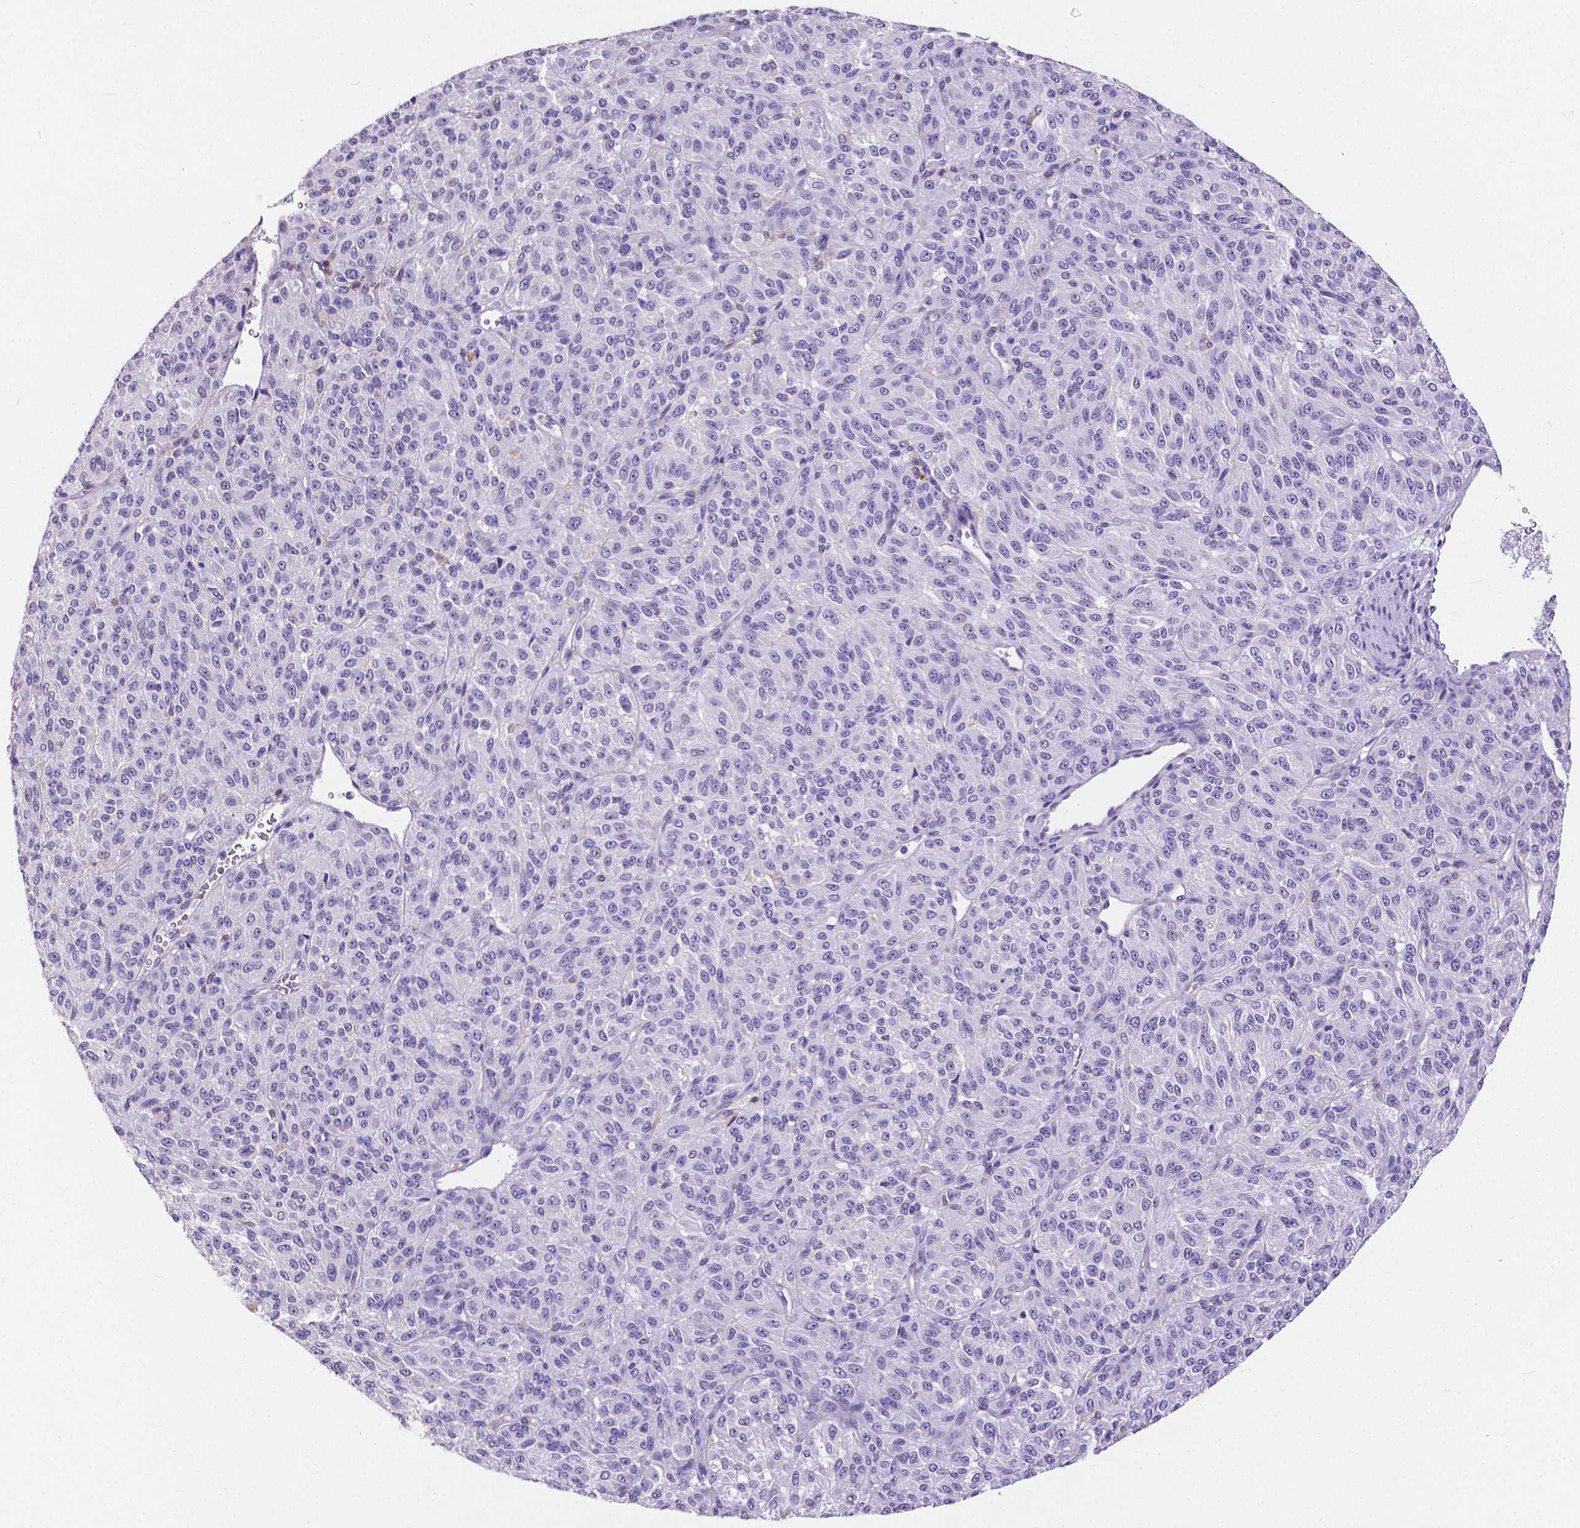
{"staining": {"intensity": "negative", "quantity": "none", "location": "none"}, "tissue": "melanoma", "cell_type": "Tumor cells", "image_type": "cancer", "snomed": [{"axis": "morphology", "description": "Malignant melanoma, Metastatic site"}, {"axis": "topography", "description": "Brain"}], "caption": "There is no significant staining in tumor cells of malignant melanoma (metastatic site). (DAB (3,3'-diaminobenzidine) IHC visualized using brightfield microscopy, high magnification).", "gene": "CD4", "patient": {"sex": "female", "age": 56}}